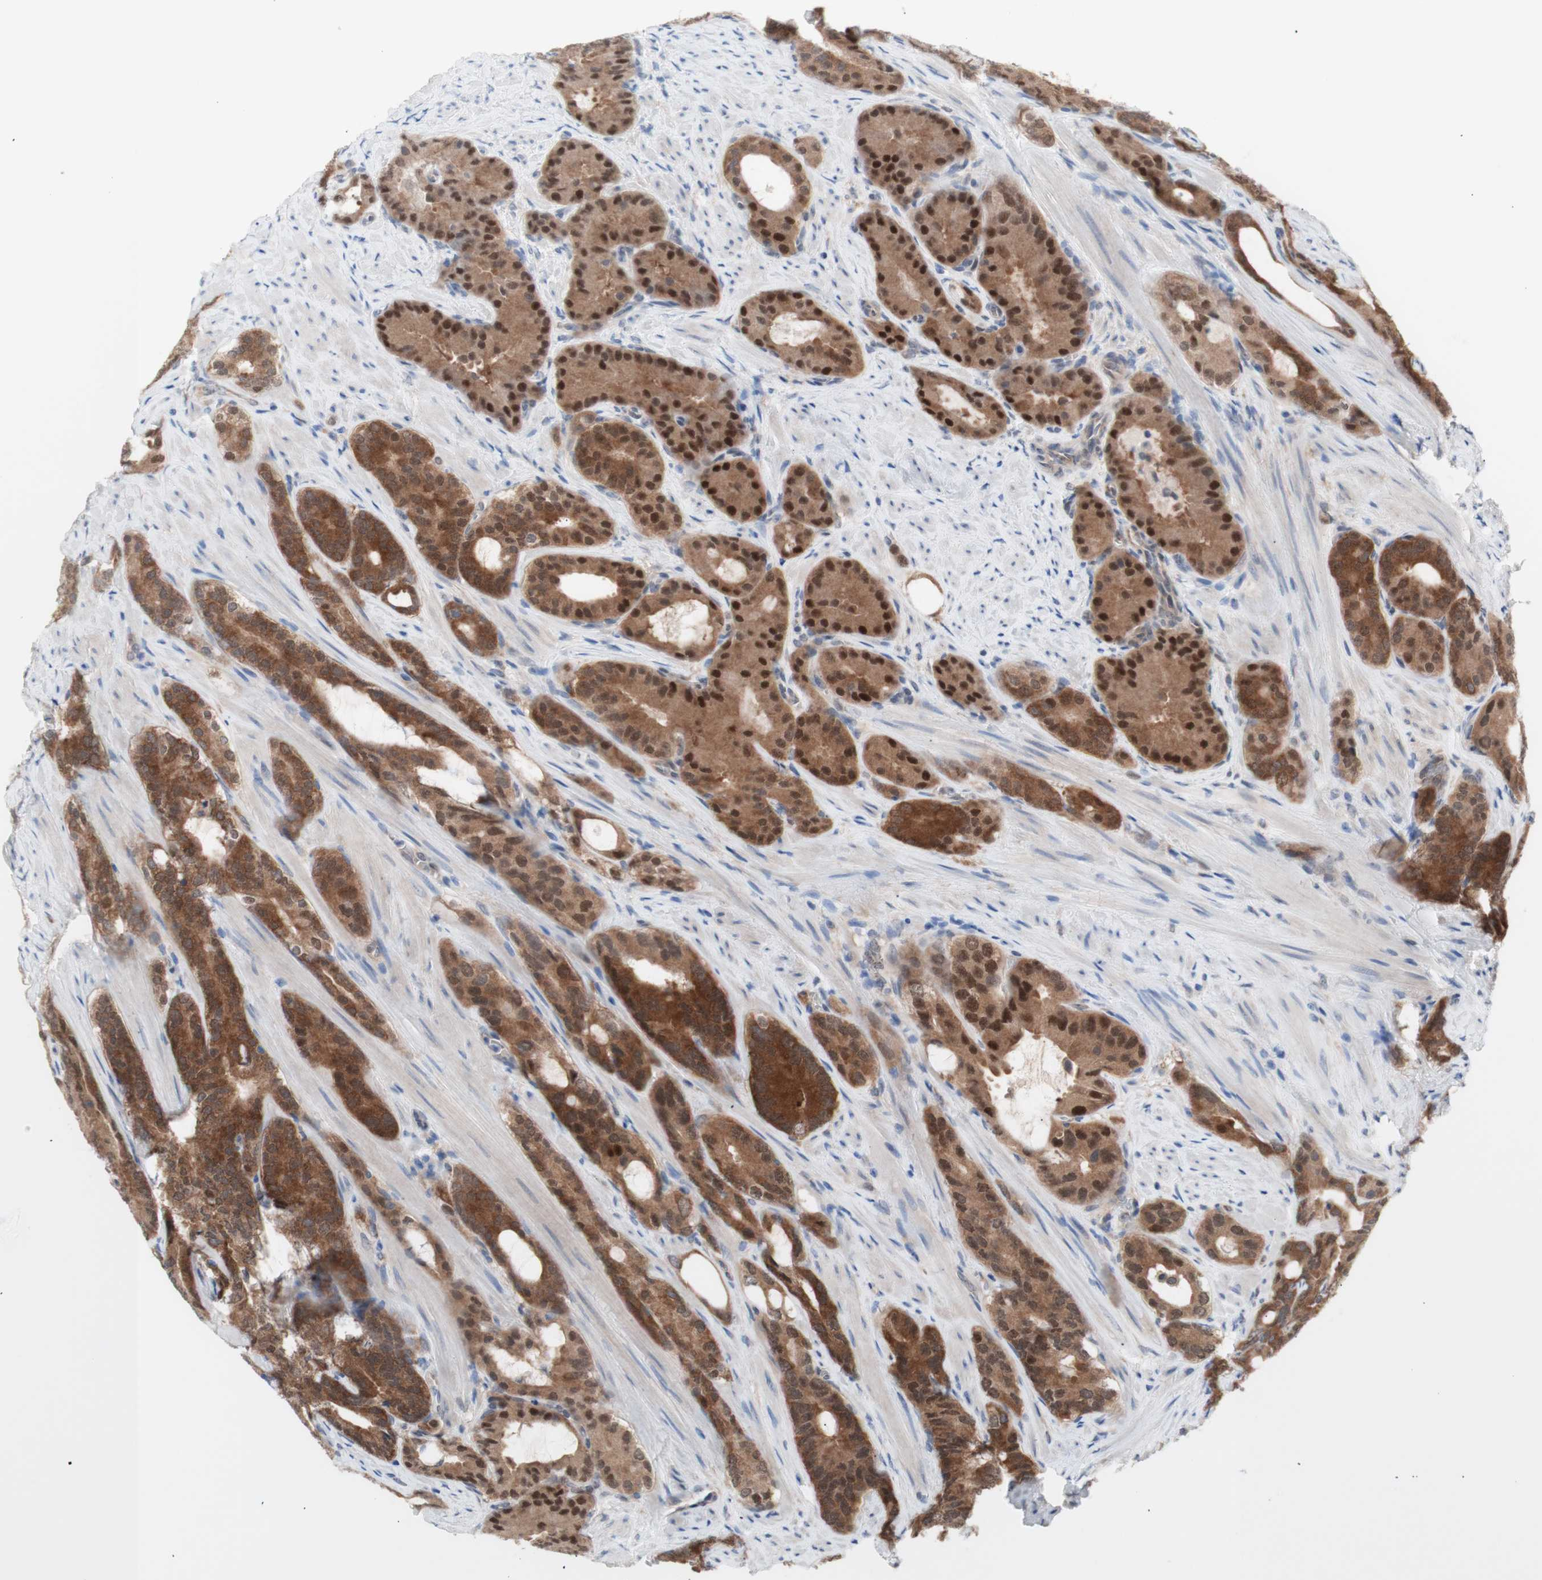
{"staining": {"intensity": "strong", "quantity": "25%-75%", "location": "cytoplasmic/membranous,nuclear"}, "tissue": "prostate cancer", "cell_type": "Tumor cells", "image_type": "cancer", "snomed": [{"axis": "morphology", "description": "Adenocarcinoma, Low grade"}, {"axis": "topography", "description": "Prostate"}], "caption": "Adenocarcinoma (low-grade) (prostate) was stained to show a protein in brown. There is high levels of strong cytoplasmic/membranous and nuclear expression in about 25%-75% of tumor cells. (Brightfield microscopy of DAB IHC at high magnification).", "gene": "PRMT5", "patient": {"sex": "male", "age": 63}}